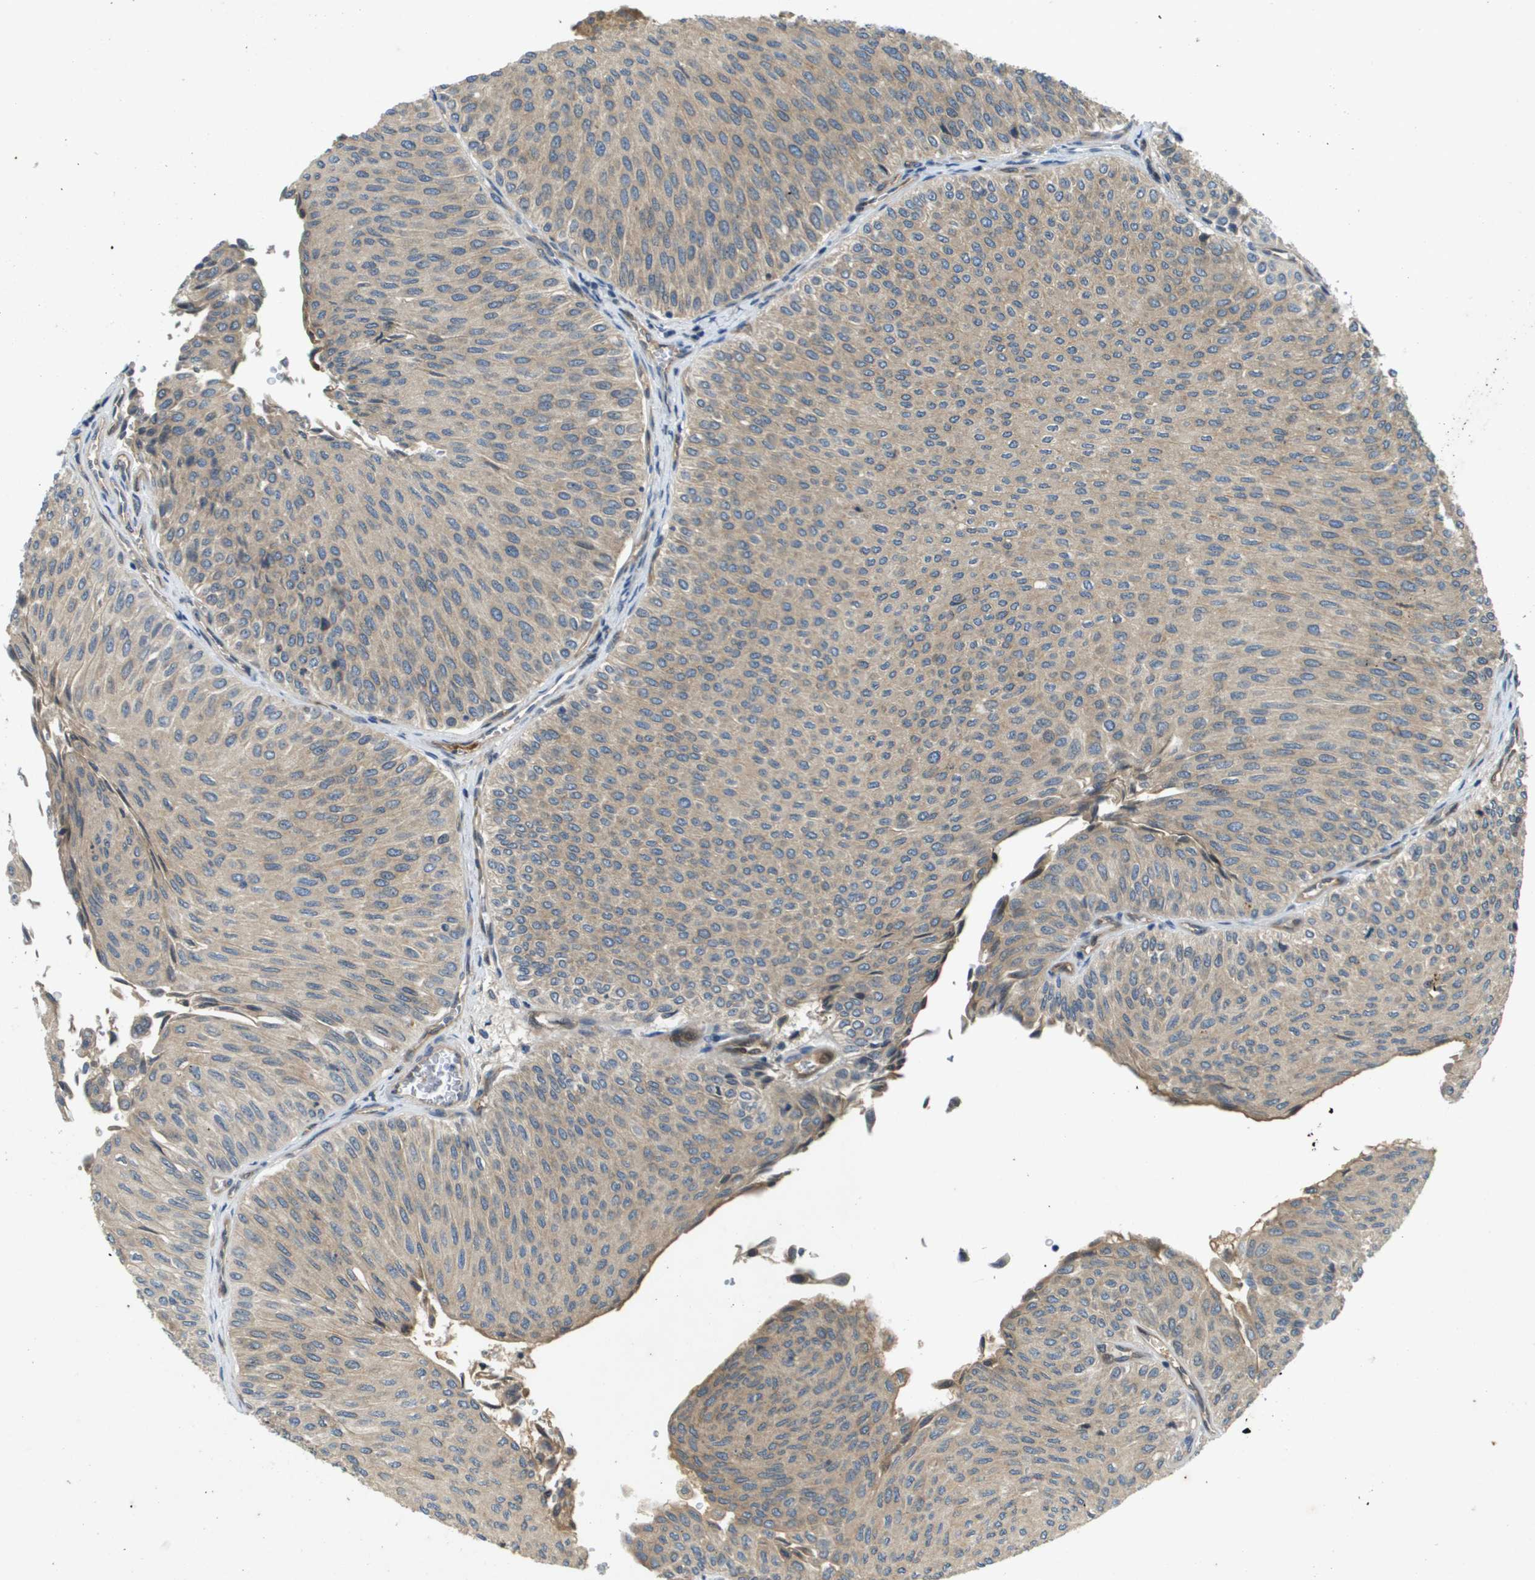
{"staining": {"intensity": "weak", "quantity": ">75%", "location": "cytoplasmic/membranous"}, "tissue": "urothelial cancer", "cell_type": "Tumor cells", "image_type": "cancer", "snomed": [{"axis": "morphology", "description": "Urothelial carcinoma, Low grade"}, {"axis": "topography", "description": "Urinary bladder"}], "caption": "Immunohistochemical staining of urothelial cancer exhibits weak cytoplasmic/membranous protein expression in about >75% of tumor cells.", "gene": "PGAP3", "patient": {"sex": "male", "age": 78}}